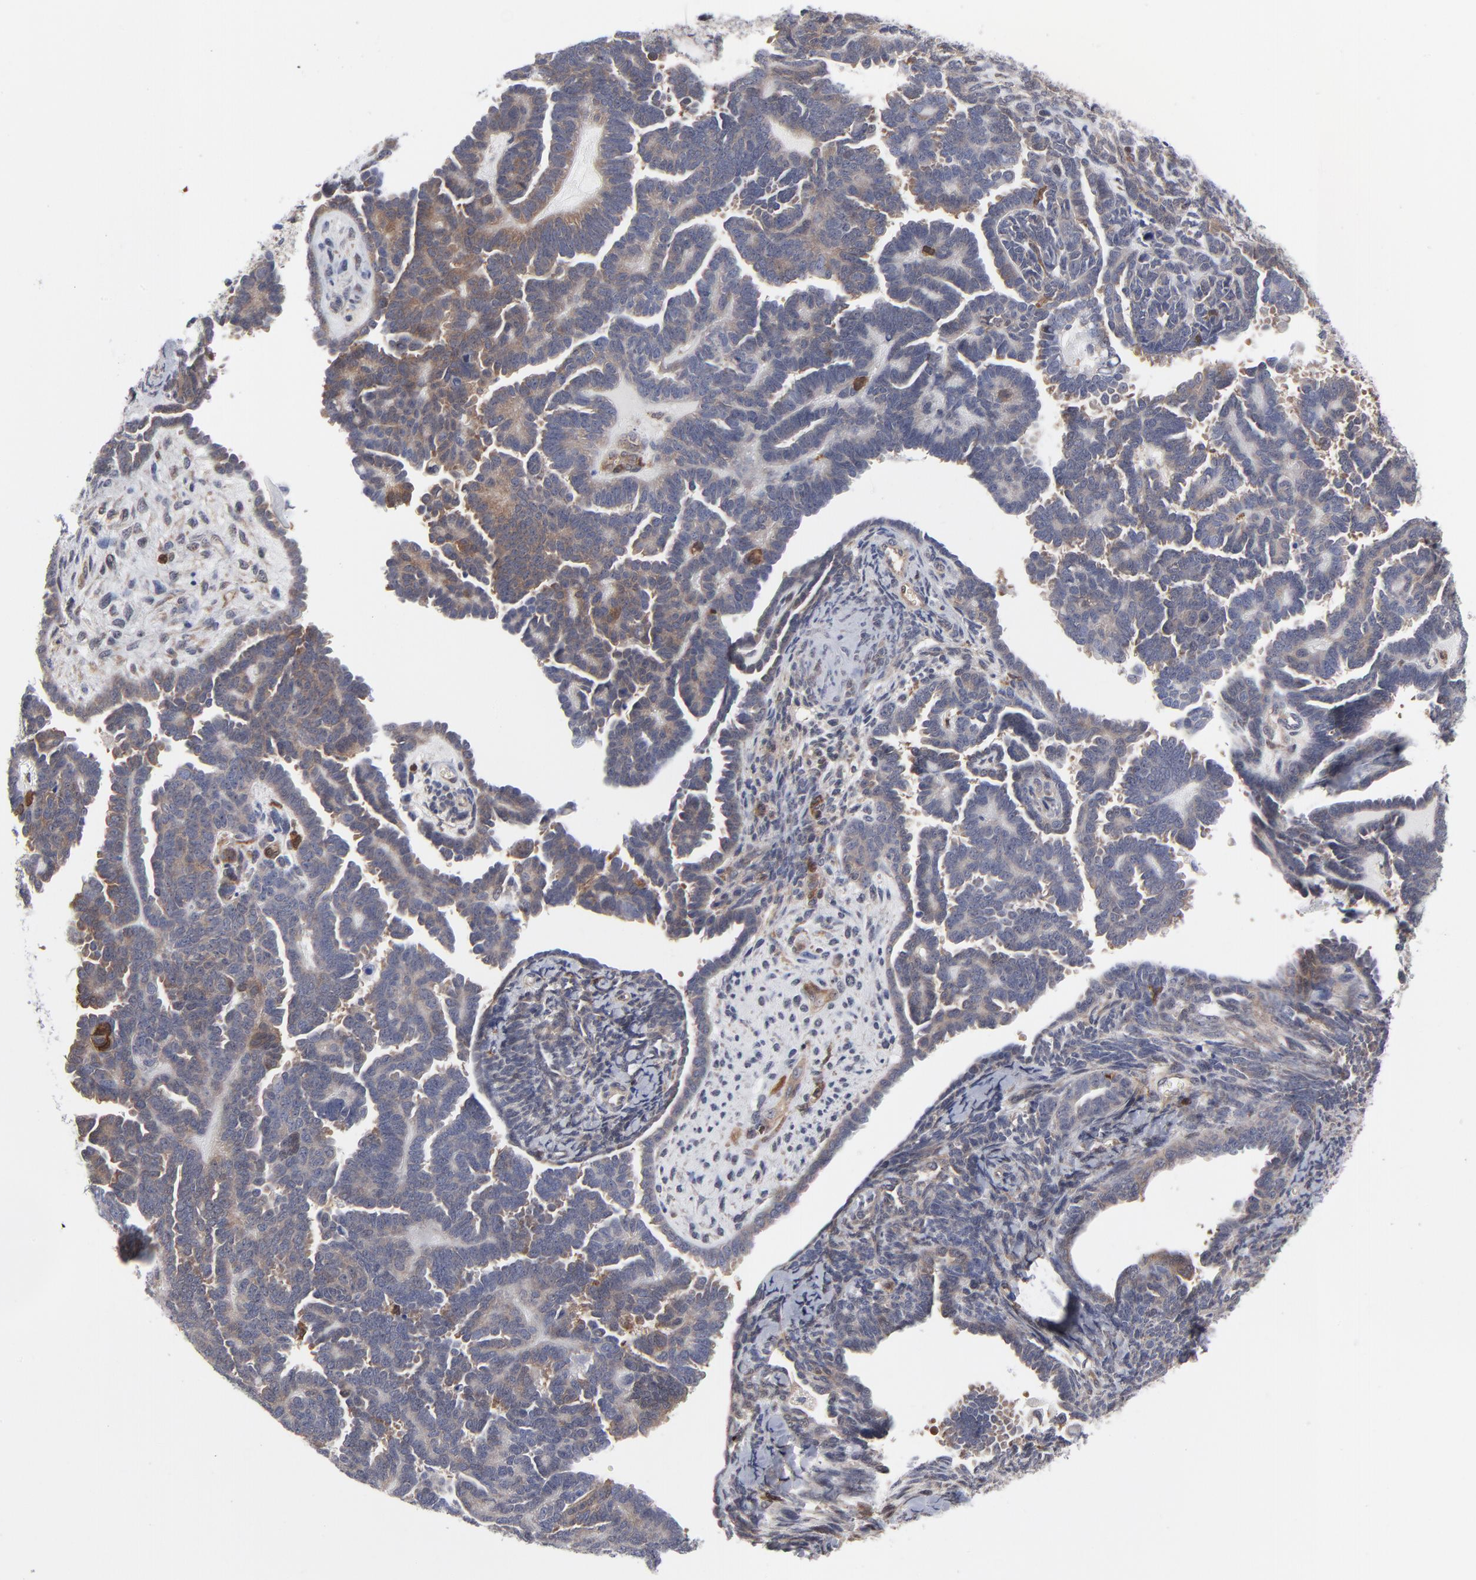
{"staining": {"intensity": "moderate", "quantity": ">75%", "location": "cytoplasmic/membranous"}, "tissue": "endometrial cancer", "cell_type": "Tumor cells", "image_type": "cancer", "snomed": [{"axis": "morphology", "description": "Neoplasm, malignant, NOS"}, {"axis": "topography", "description": "Endometrium"}], "caption": "Immunohistochemistry (IHC) micrograph of human endometrial malignant neoplasm stained for a protein (brown), which demonstrates medium levels of moderate cytoplasmic/membranous expression in approximately >75% of tumor cells.", "gene": "MAP2K1", "patient": {"sex": "female", "age": 74}}